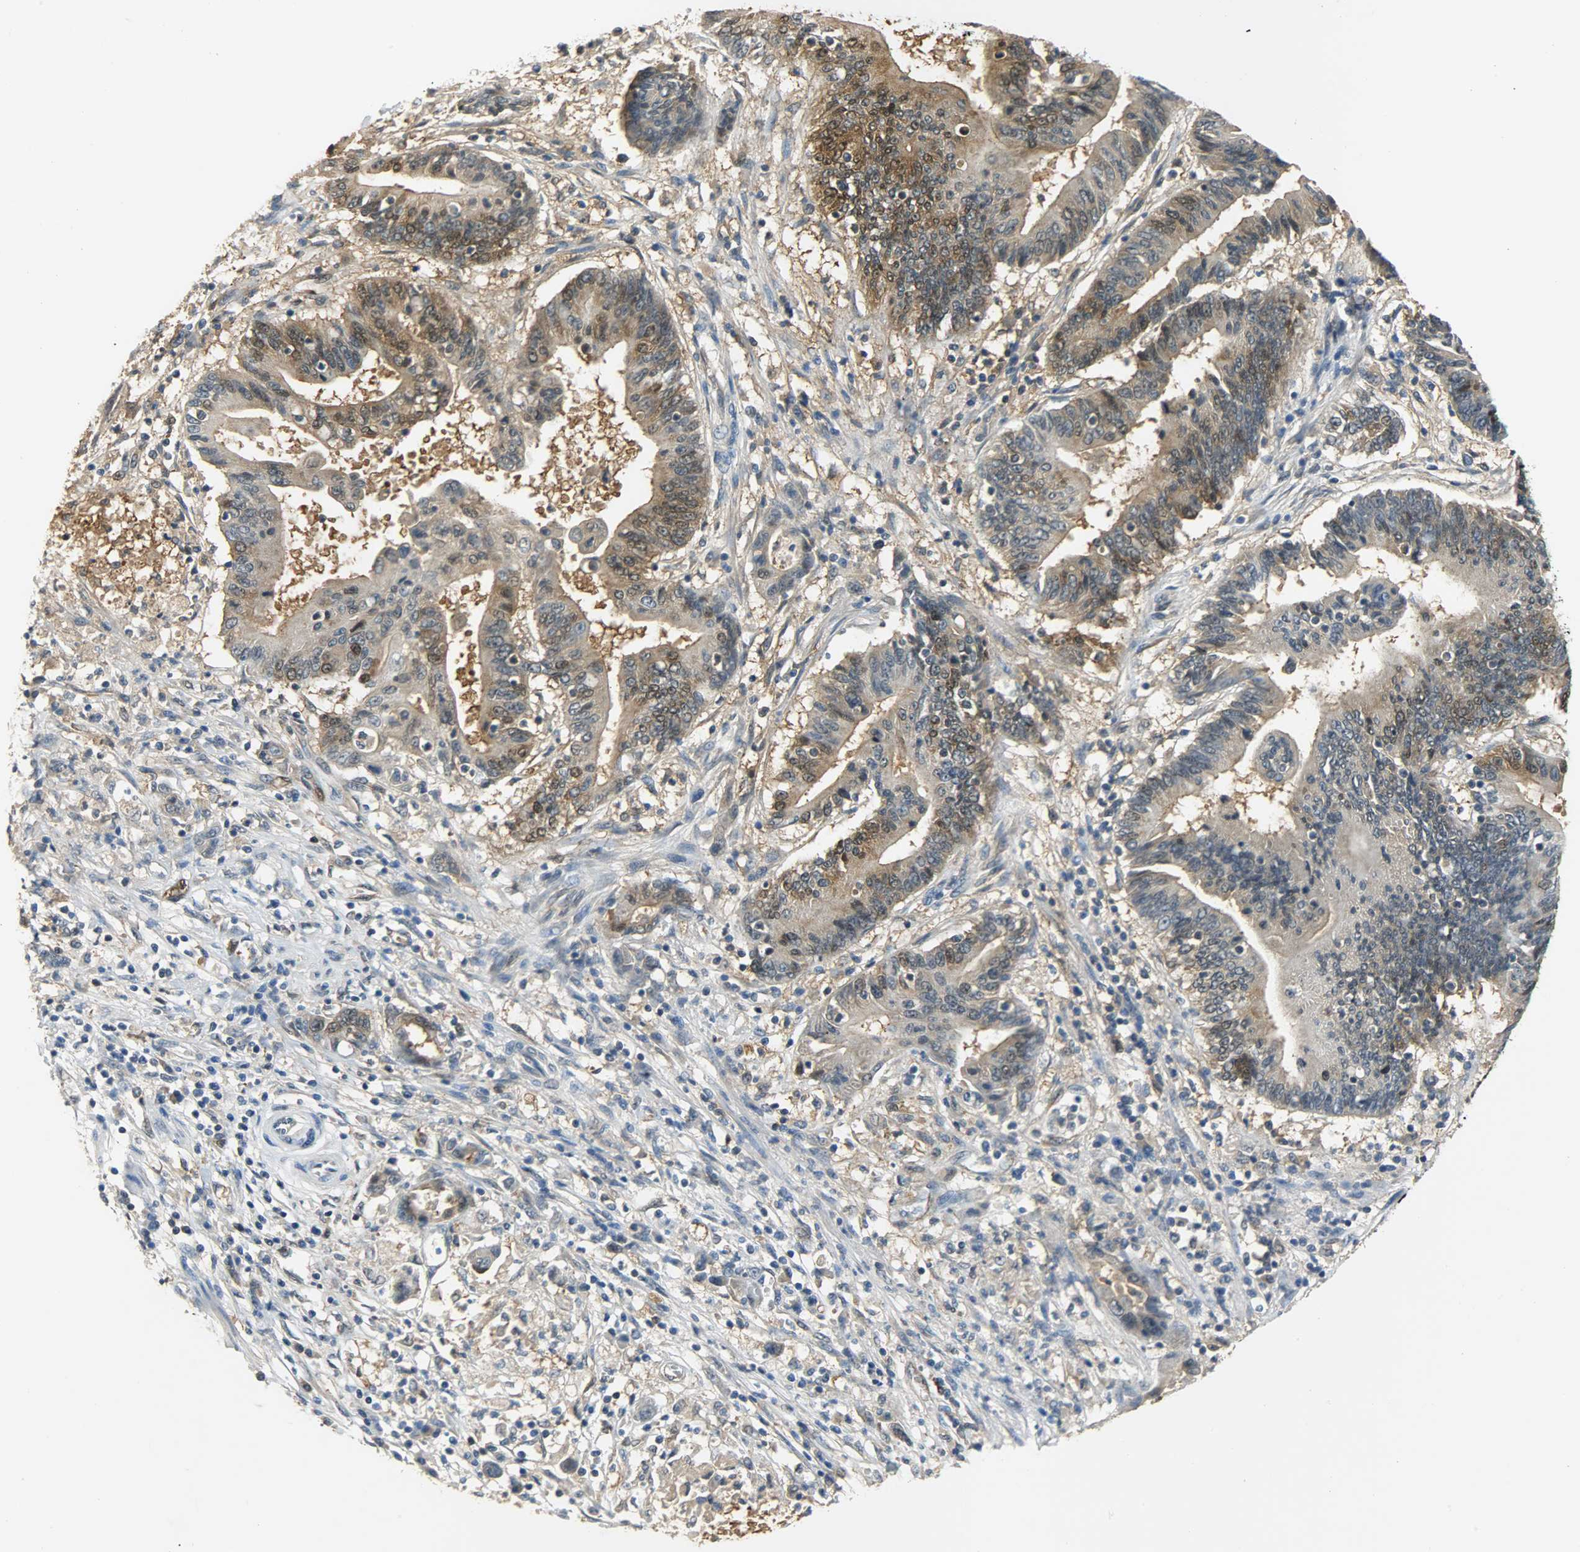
{"staining": {"intensity": "strong", "quantity": ">75%", "location": "cytoplasmic/membranous,nuclear"}, "tissue": "pancreatic cancer", "cell_type": "Tumor cells", "image_type": "cancer", "snomed": [{"axis": "morphology", "description": "Adenocarcinoma, NOS"}, {"axis": "topography", "description": "Pancreas"}], "caption": "A brown stain shows strong cytoplasmic/membranous and nuclear expression of a protein in human adenocarcinoma (pancreatic) tumor cells. The staining was performed using DAB to visualize the protein expression in brown, while the nuclei were stained in blue with hematoxylin (Magnification: 20x).", "gene": "EIF4EBP1", "patient": {"sex": "female", "age": 48}}